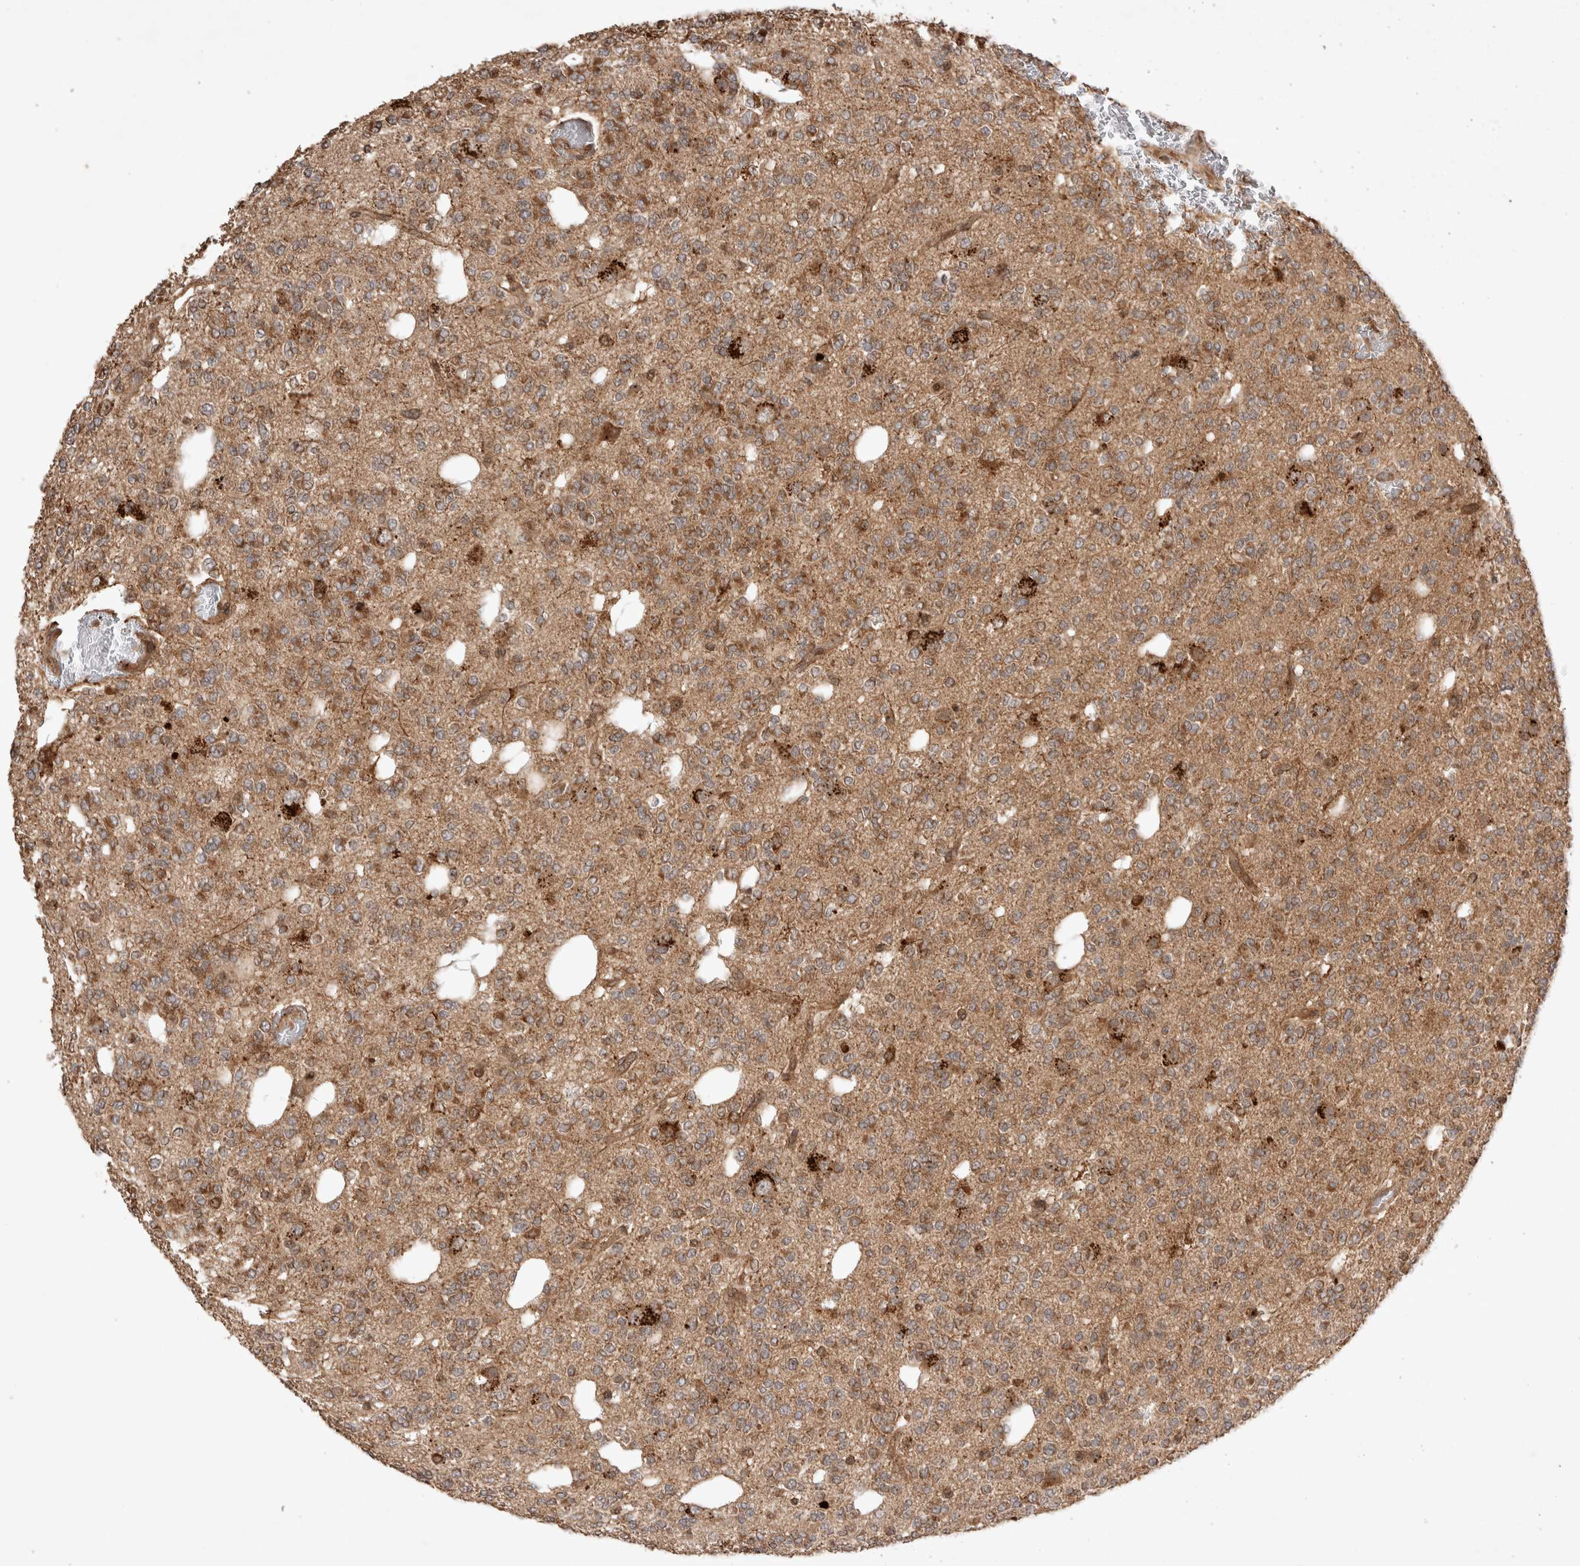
{"staining": {"intensity": "moderate", "quantity": ">75%", "location": "cytoplasmic/membranous"}, "tissue": "glioma", "cell_type": "Tumor cells", "image_type": "cancer", "snomed": [{"axis": "morphology", "description": "Glioma, malignant, Low grade"}, {"axis": "topography", "description": "Brain"}], "caption": "Malignant glioma (low-grade) stained for a protein (brown) demonstrates moderate cytoplasmic/membranous positive expression in approximately >75% of tumor cells.", "gene": "FAM221A", "patient": {"sex": "male", "age": 38}}